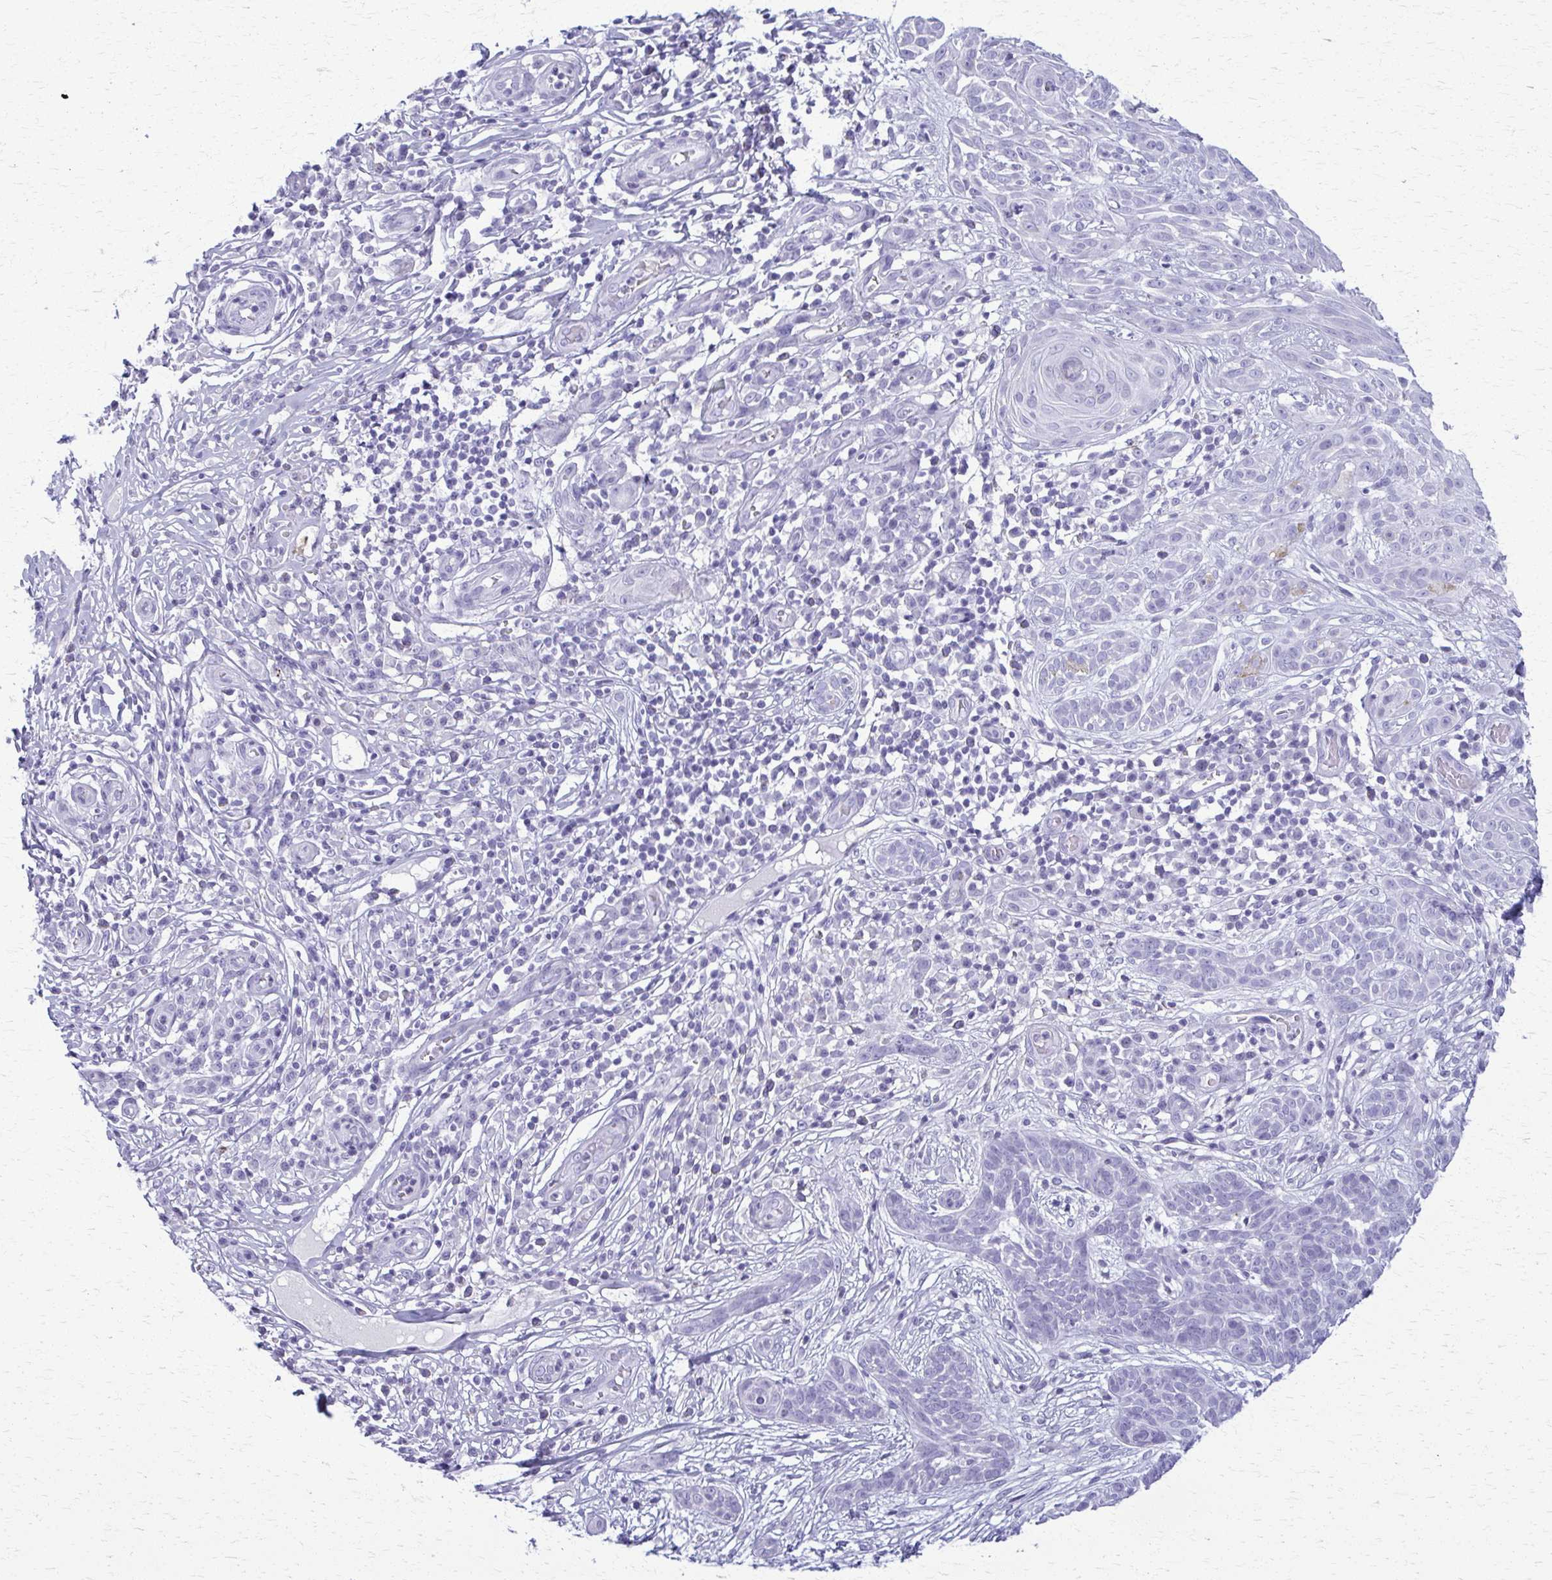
{"staining": {"intensity": "negative", "quantity": "none", "location": "none"}, "tissue": "skin cancer", "cell_type": "Tumor cells", "image_type": "cancer", "snomed": [{"axis": "morphology", "description": "Basal cell carcinoma"}, {"axis": "topography", "description": "Skin"}, {"axis": "topography", "description": "Skin, foot"}], "caption": "High power microscopy histopathology image of an immunohistochemistry histopathology image of skin cancer (basal cell carcinoma), revealing no significant positivity in tumor cells. (Brightfield microscopy of DAB IHC at high magnification).", "gene": "ACSM2B", "patient": {"sex": "female", "age": 86}}